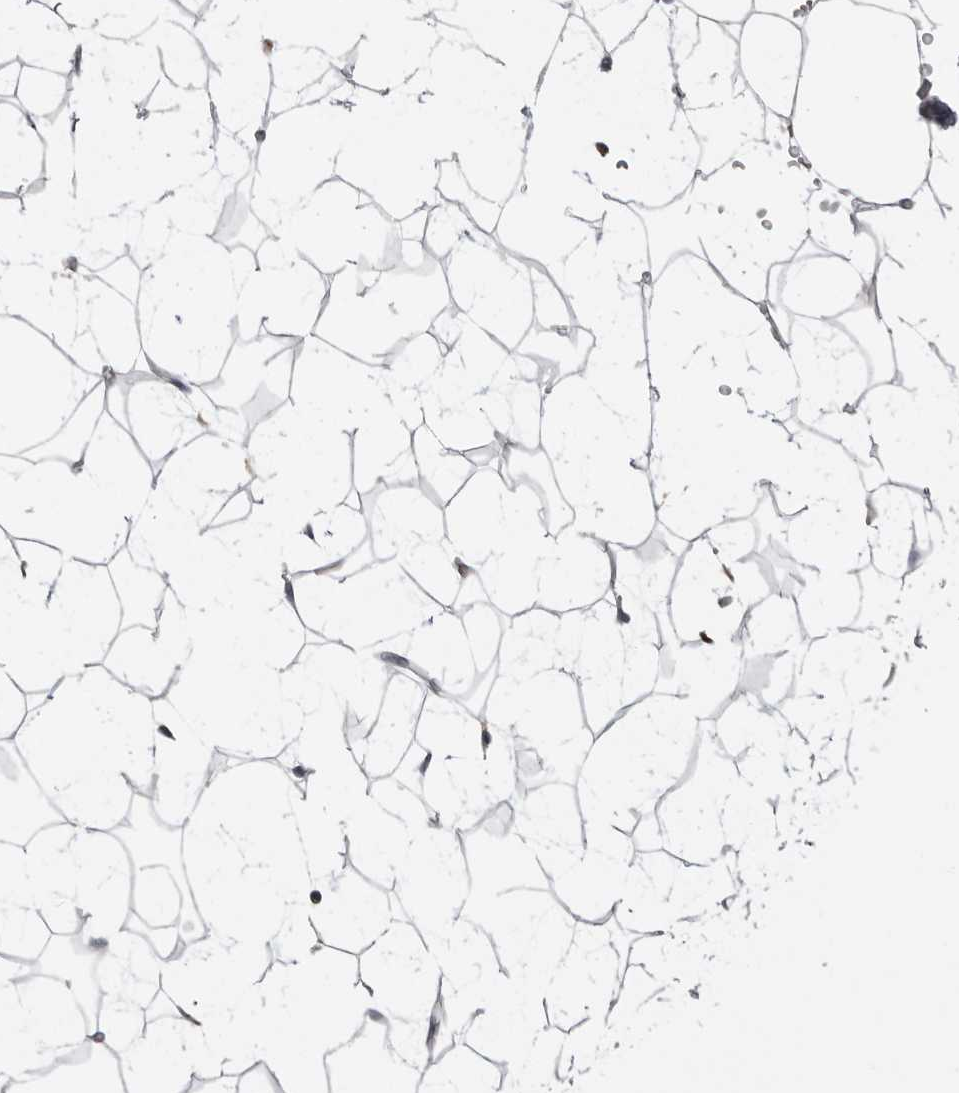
{"staining": {"intensity": "negative", "quantity": "none", "location": "none"}, "tissue": "breast", "cell_type": "Adipocytes", "image_type": "normal", "snomed": [{"axis": "morphology", "description": "Normal tissue, NOS"}, {"axis": "topography", "description": "Breast"}], "caption": "Immunohistochemistry histopathology image of unremarkable breast: human breast stained with DAB reveals no significant protein expression in adipocytes.", "gene": "SERPING1", "patient": {"sex": "female", "age": 23}}